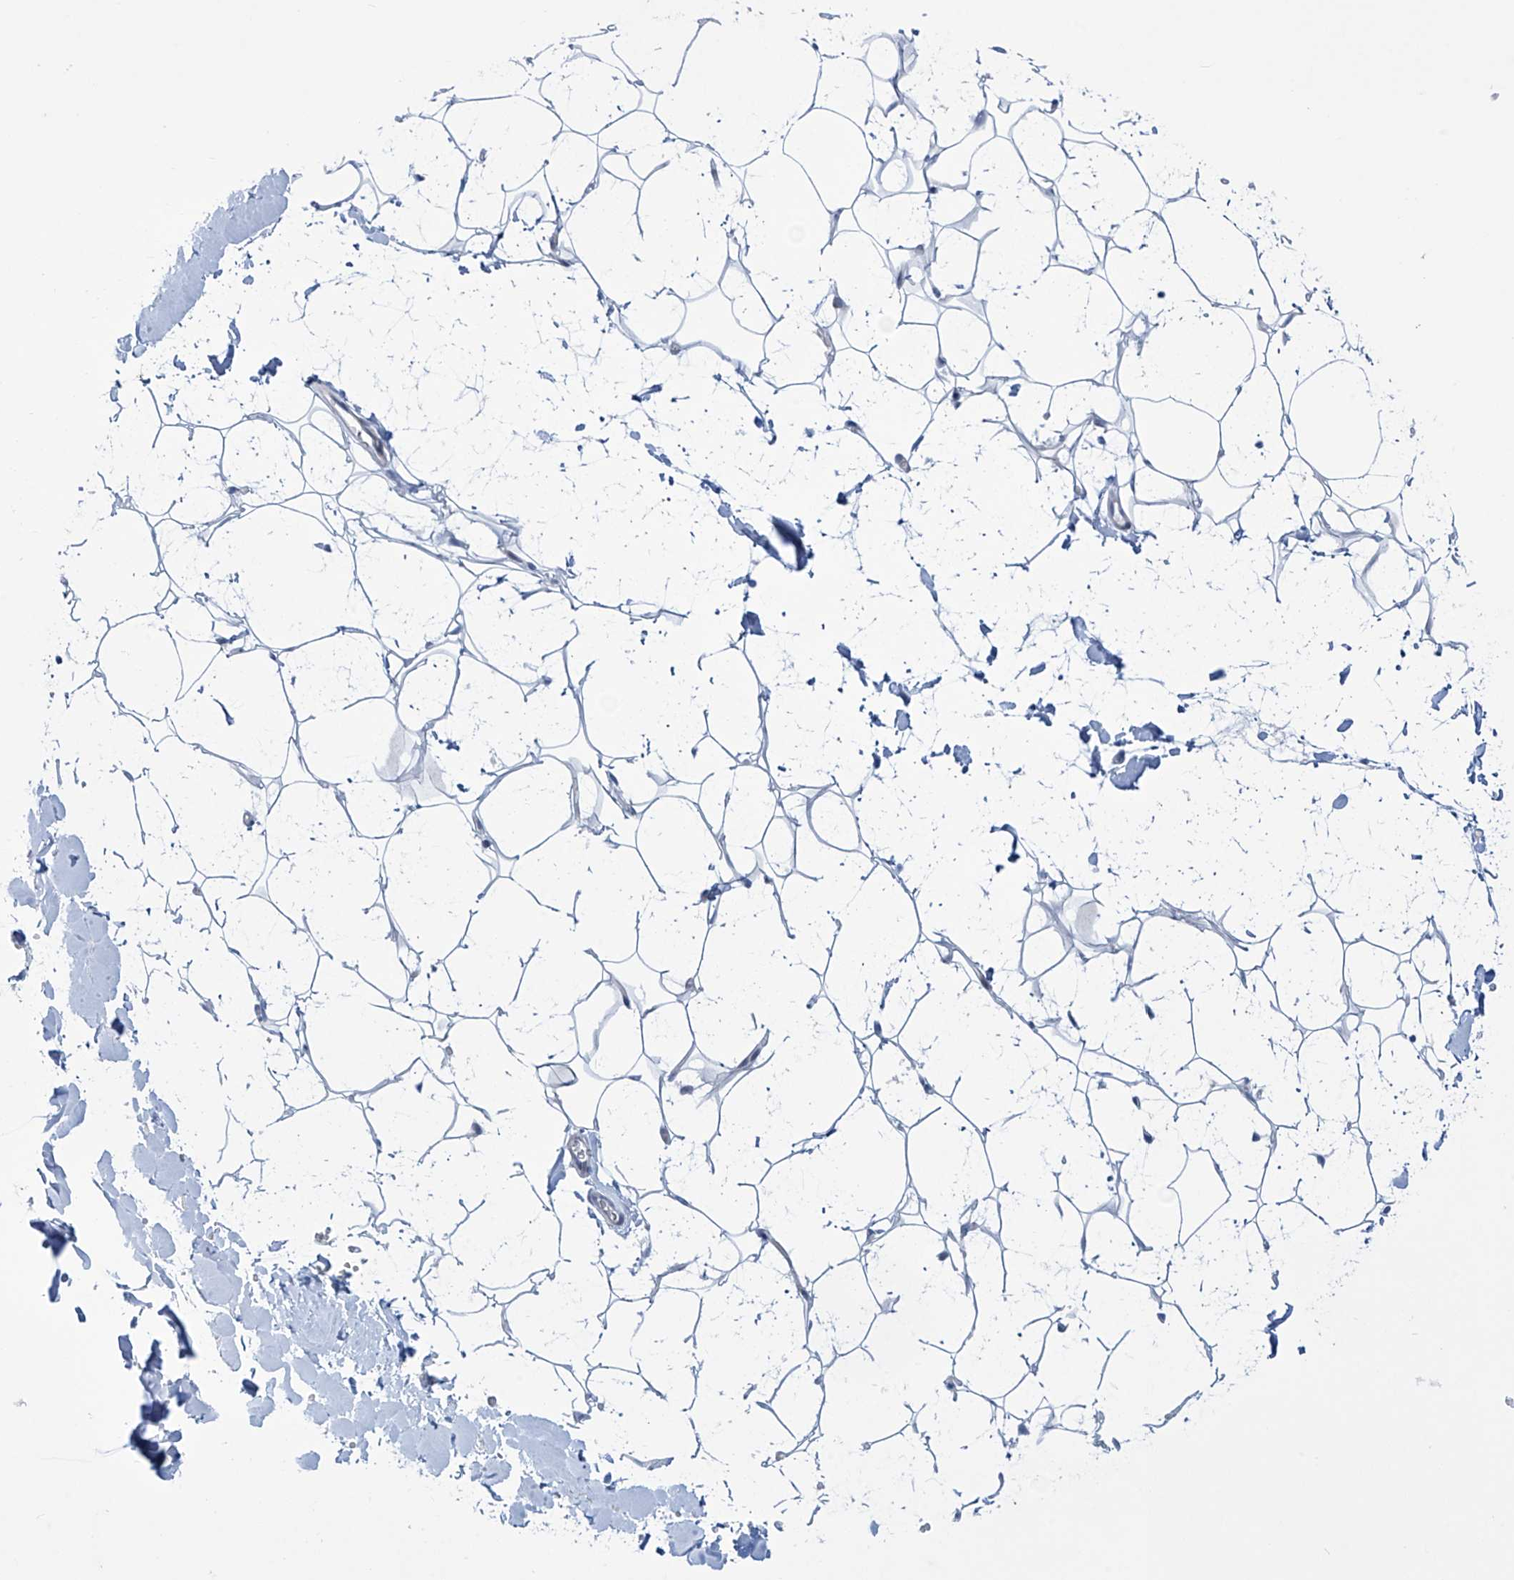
{"staining": {"intensity": "negative", "quantity": "none", "location": "none"}, "tissue": "adipose tissue", "cell_type": "Adipocytes", "image_type": "normal", "snomed": [{"axis": "morphology", "description": "Normal tissue, NOS"}, {"axis": "topography", "description": "Breast"}], "caption": "The IHC photomicrograph has no significant expression in adipocytes of adipose tissue.", "gene": "TRIM60", "patient": {"sex": "female", "age": 26}}